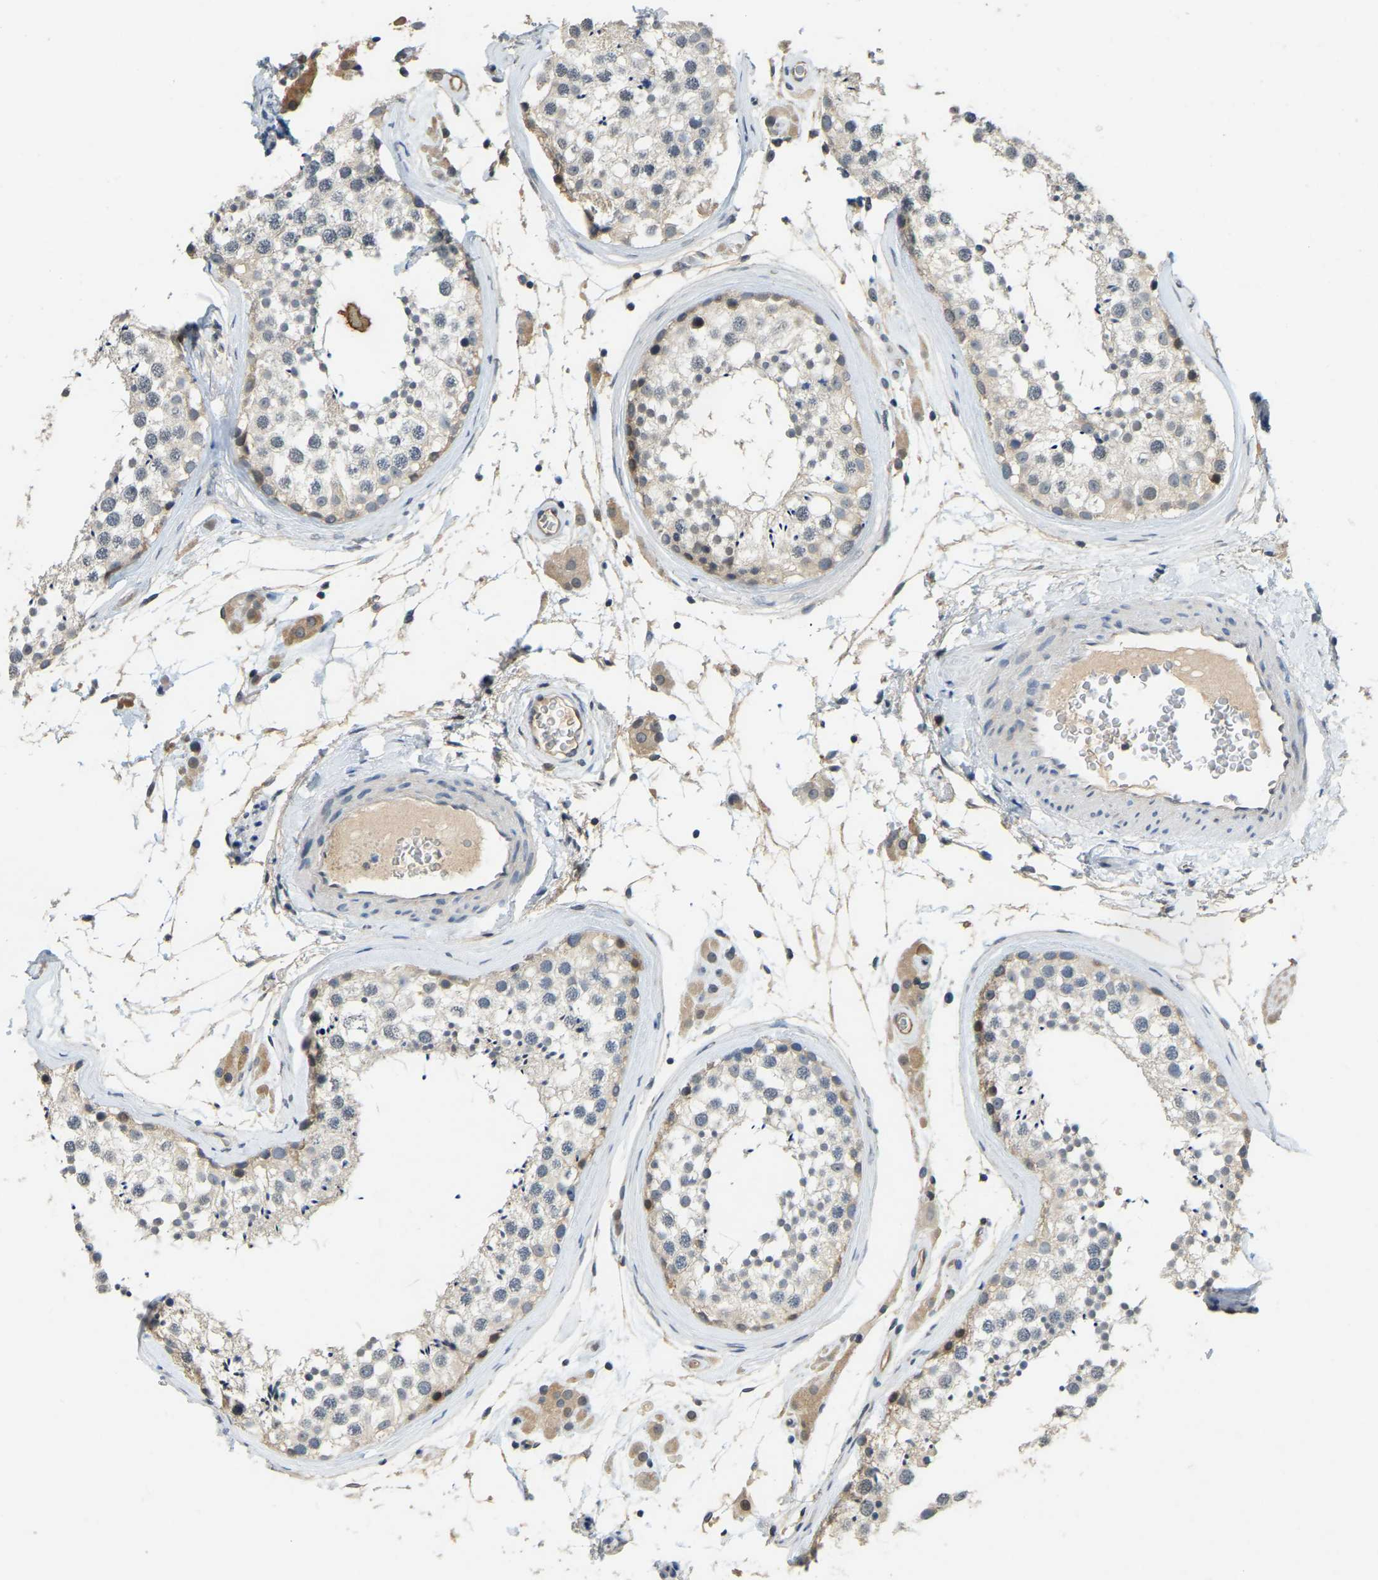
{"staining": {"intensity": "weak", "quantity": "<25%", "location": "cytoplasmic/membranous"}, "tissue": "testis", "cell_type": "Cells in seminiferous ducts", "image_type": "normal", "snomed": [{"axis": "morphology", "description": "Normal tissue, NOS"}, {"axis": "topography", "description": "Testis"}], "caption": "Micrograph shows no protein staining in cells in seminiferous ducts of normal testis.", "gene": "AHNAK", "patient": {"sex": "male", "age": 46}}